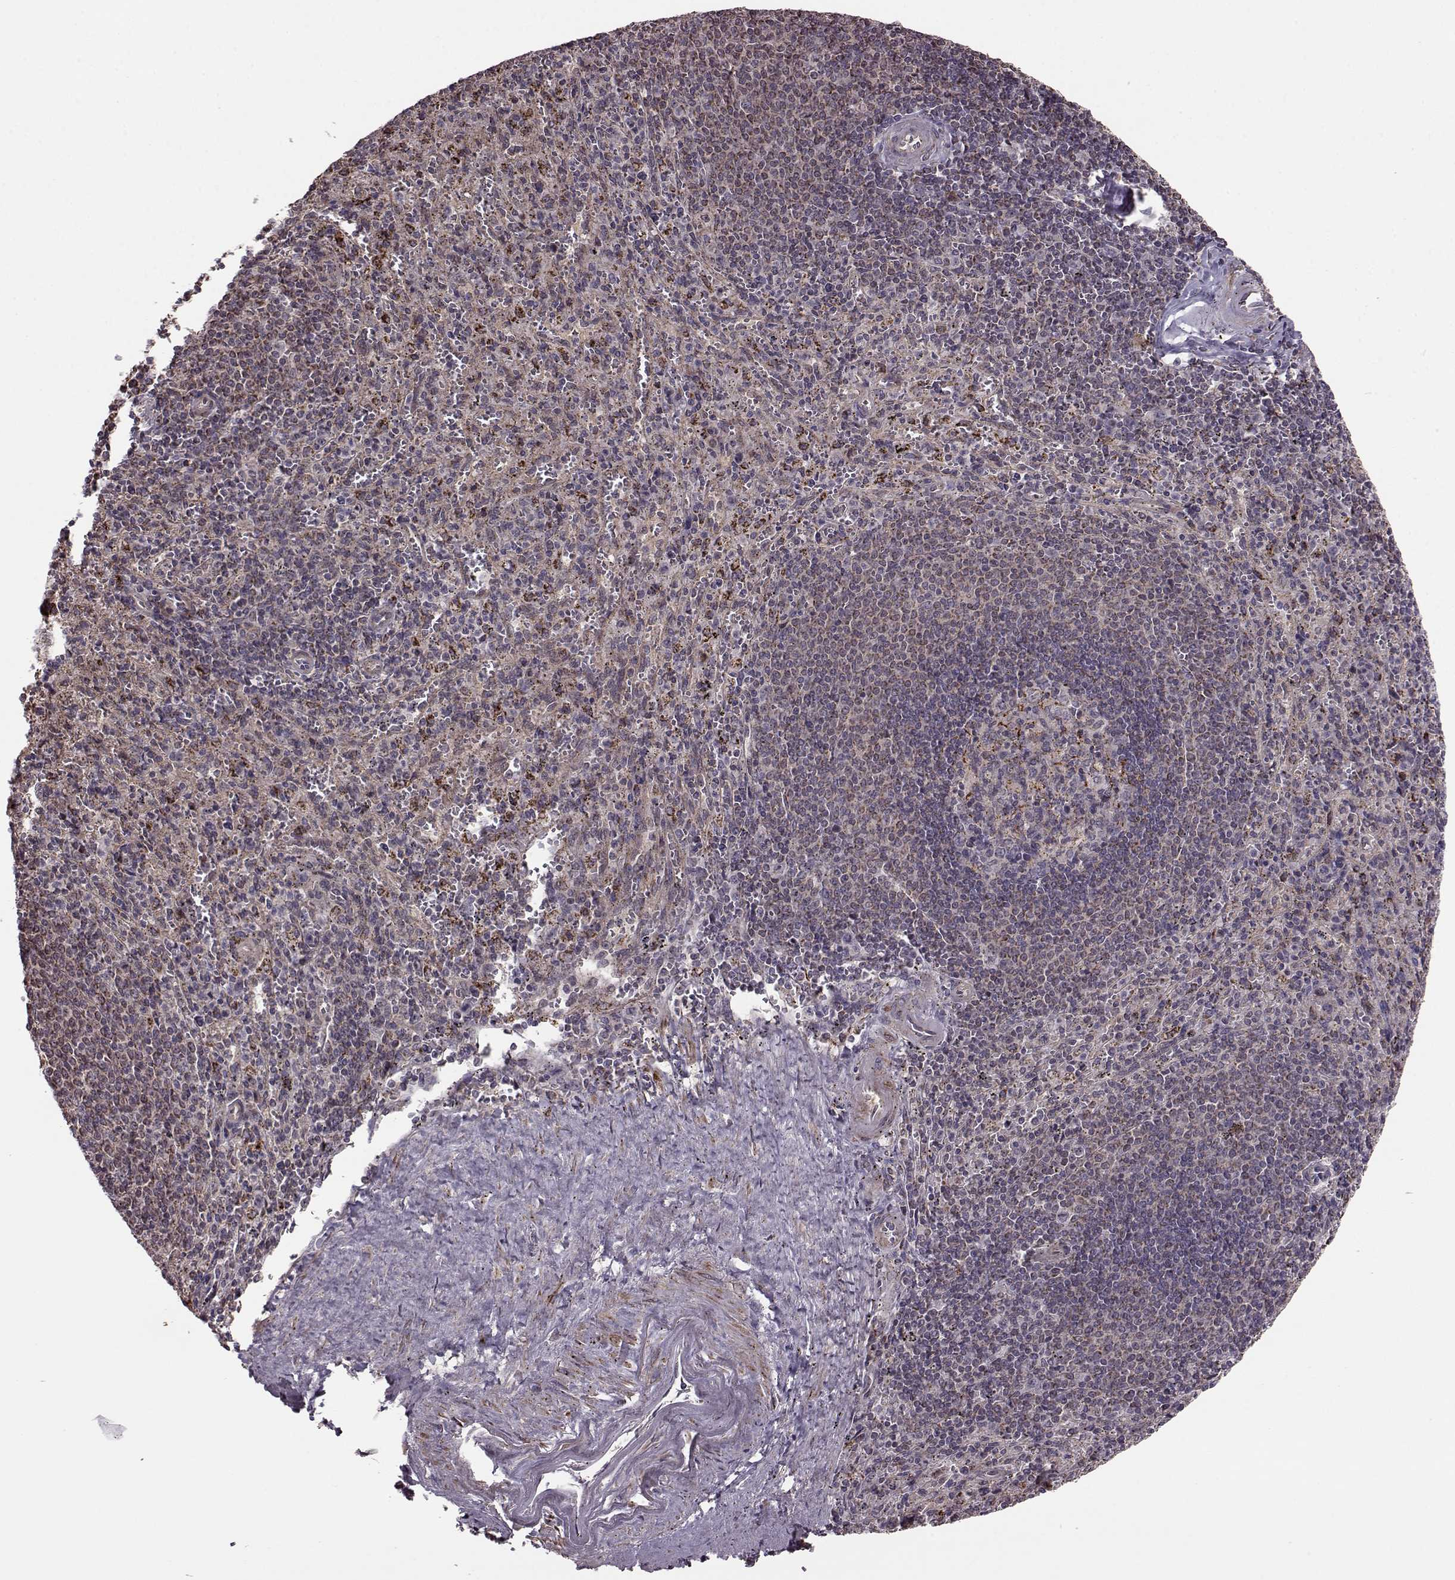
{"staining": {"intensity": "moderate", "quantity": "<25%", "location": "cytoplasmic/membranous"}, "tissue": "spleen", "cell_type": "Cells in red pulp", "image_type": "normal", "snomed": [{"axis": "morphology", "description": "Normal tissue, NOS"}, {"axis": "topography", "description": "Spleen"}], "caption": "Moderate cytoplasmic/membranous staining for a protein is present in about <25% of cells in red pulp of normal spleen using IHC.", "gene": "PUDP", "patient": {"sex": "male", "age": 57}}